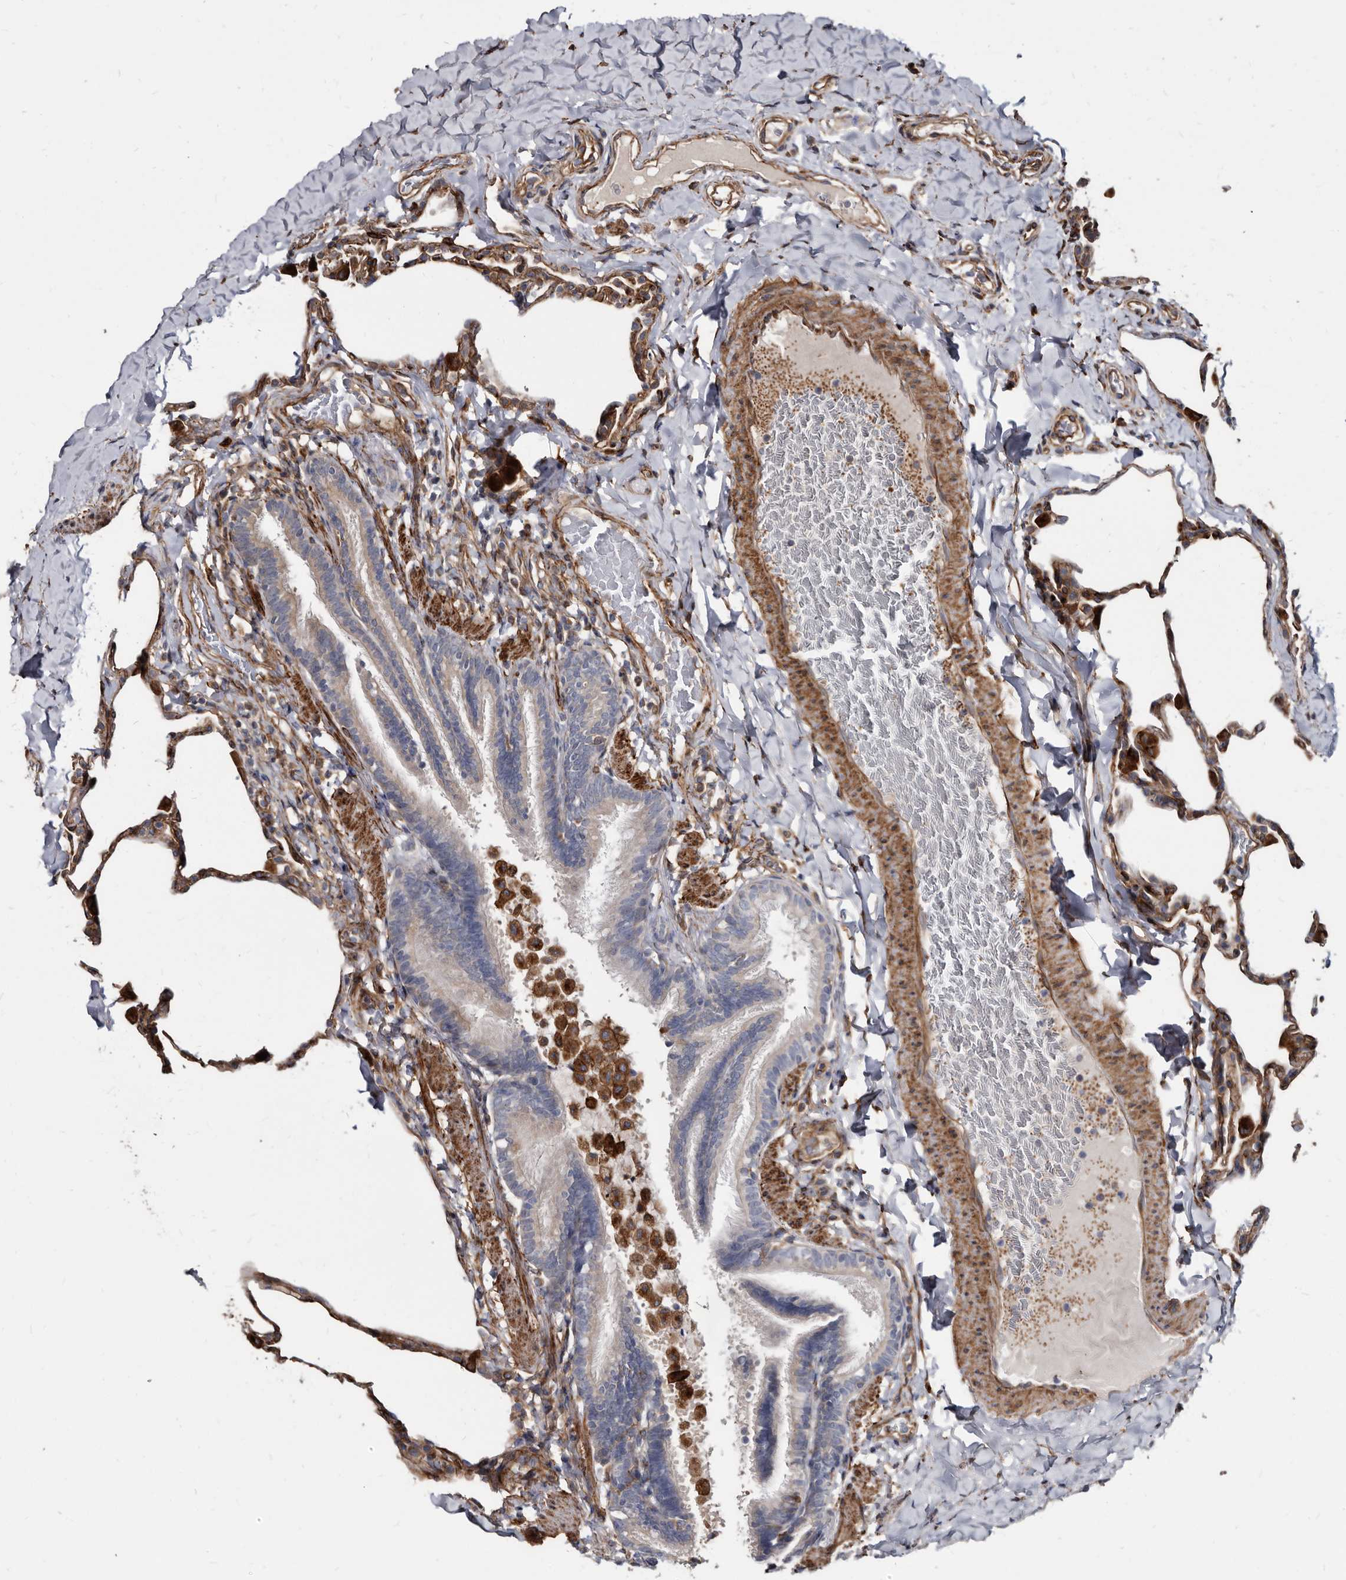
{"staining": {"intensity": "moderate", "quantity": "<25%", "location": "cytoplasmic/membranous"}, "tissue": "lung", "cell_type": "Alveolar cells", "image_type": "normal", "snomed": [{"axis": "morphology", "description": "Normal tissue, NOS"}, {"axis": "topography", "description": "Lung"}], "caption": "Lung stained with immunohistochemistry (IHC) exhibits moderate cytoplasmic/membranous staining in approximately <25% of alveolar cells.", "gene": "KCTD20", "patient": {"sex": "male", "age": 20}}